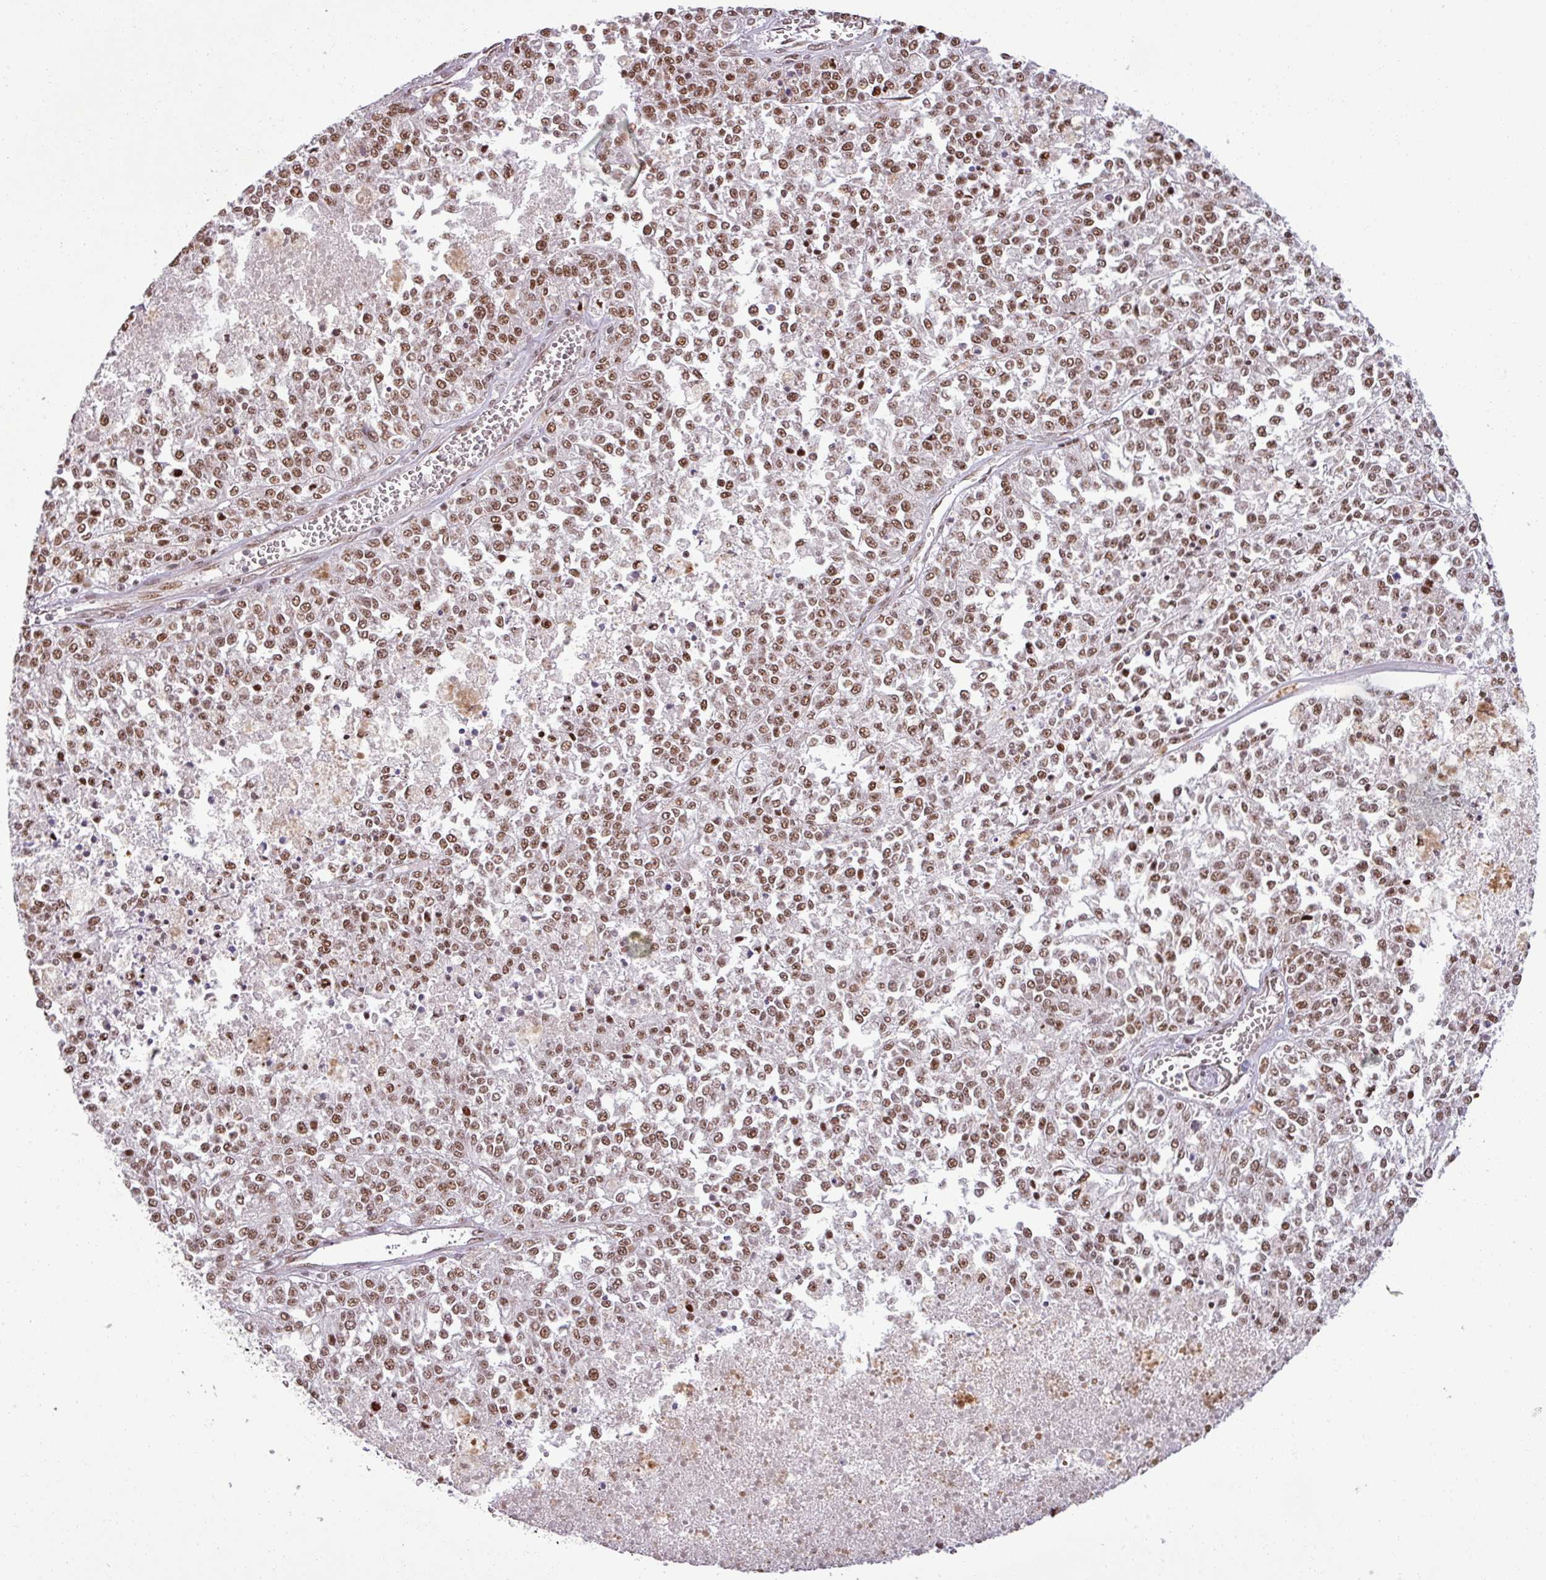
{"staining": {"intensity": "moderate", "quantity": ">75%", "location": "nuclear"}, "tissue": "melanoma", "cell_type": "Tumor cells", "image_type": "cancer", "snomed": [{"axis": "morphology", "description": "Malignant melanoma, NOS"}, {"axis": "topography", "description": "Skin"}], "caption": "Protein expression analysis of human melanoma reveals moderate nuclear staining in about >75% of tumor cells.", "gene": "PTPN20", "patient": {"sex": "female", "age": 64}}